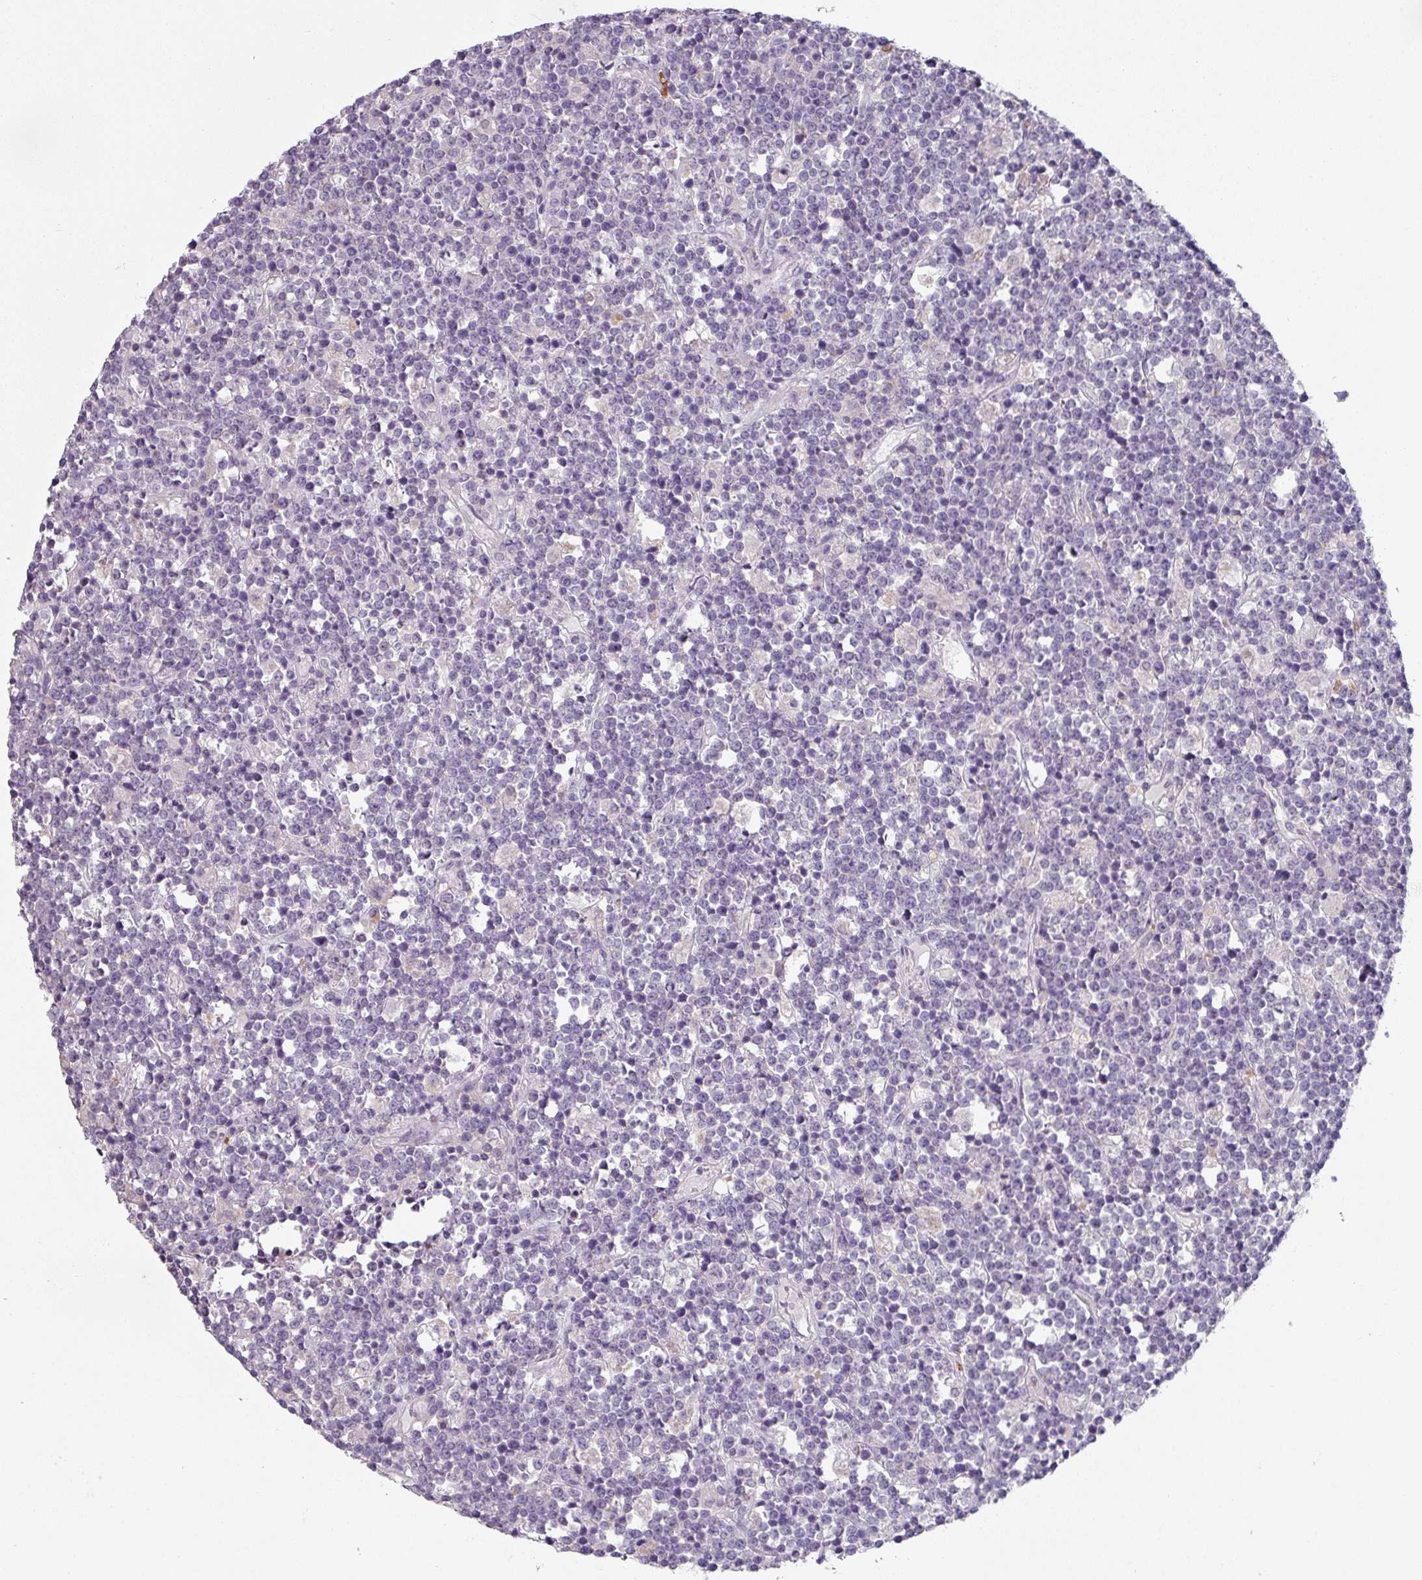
{"staining": {"intensity": "negative", "quantity": "none", "location": "none"}, "tissue": "lymphoma", "cell_type": "Tumor cells", "image_type": "cancer", "snomed": [{"axis": "morphology", "description": "Malignant lymphoma, non-Hodgkin's type, High grade"}, {"axis": "topography", "description": "Ovary"}], "caption": "Protein analysis of lymphoma displays no significant staining in tumor cells.", "gene": "MAGEC3", "patient": {"sex": "female", "age": 56}}